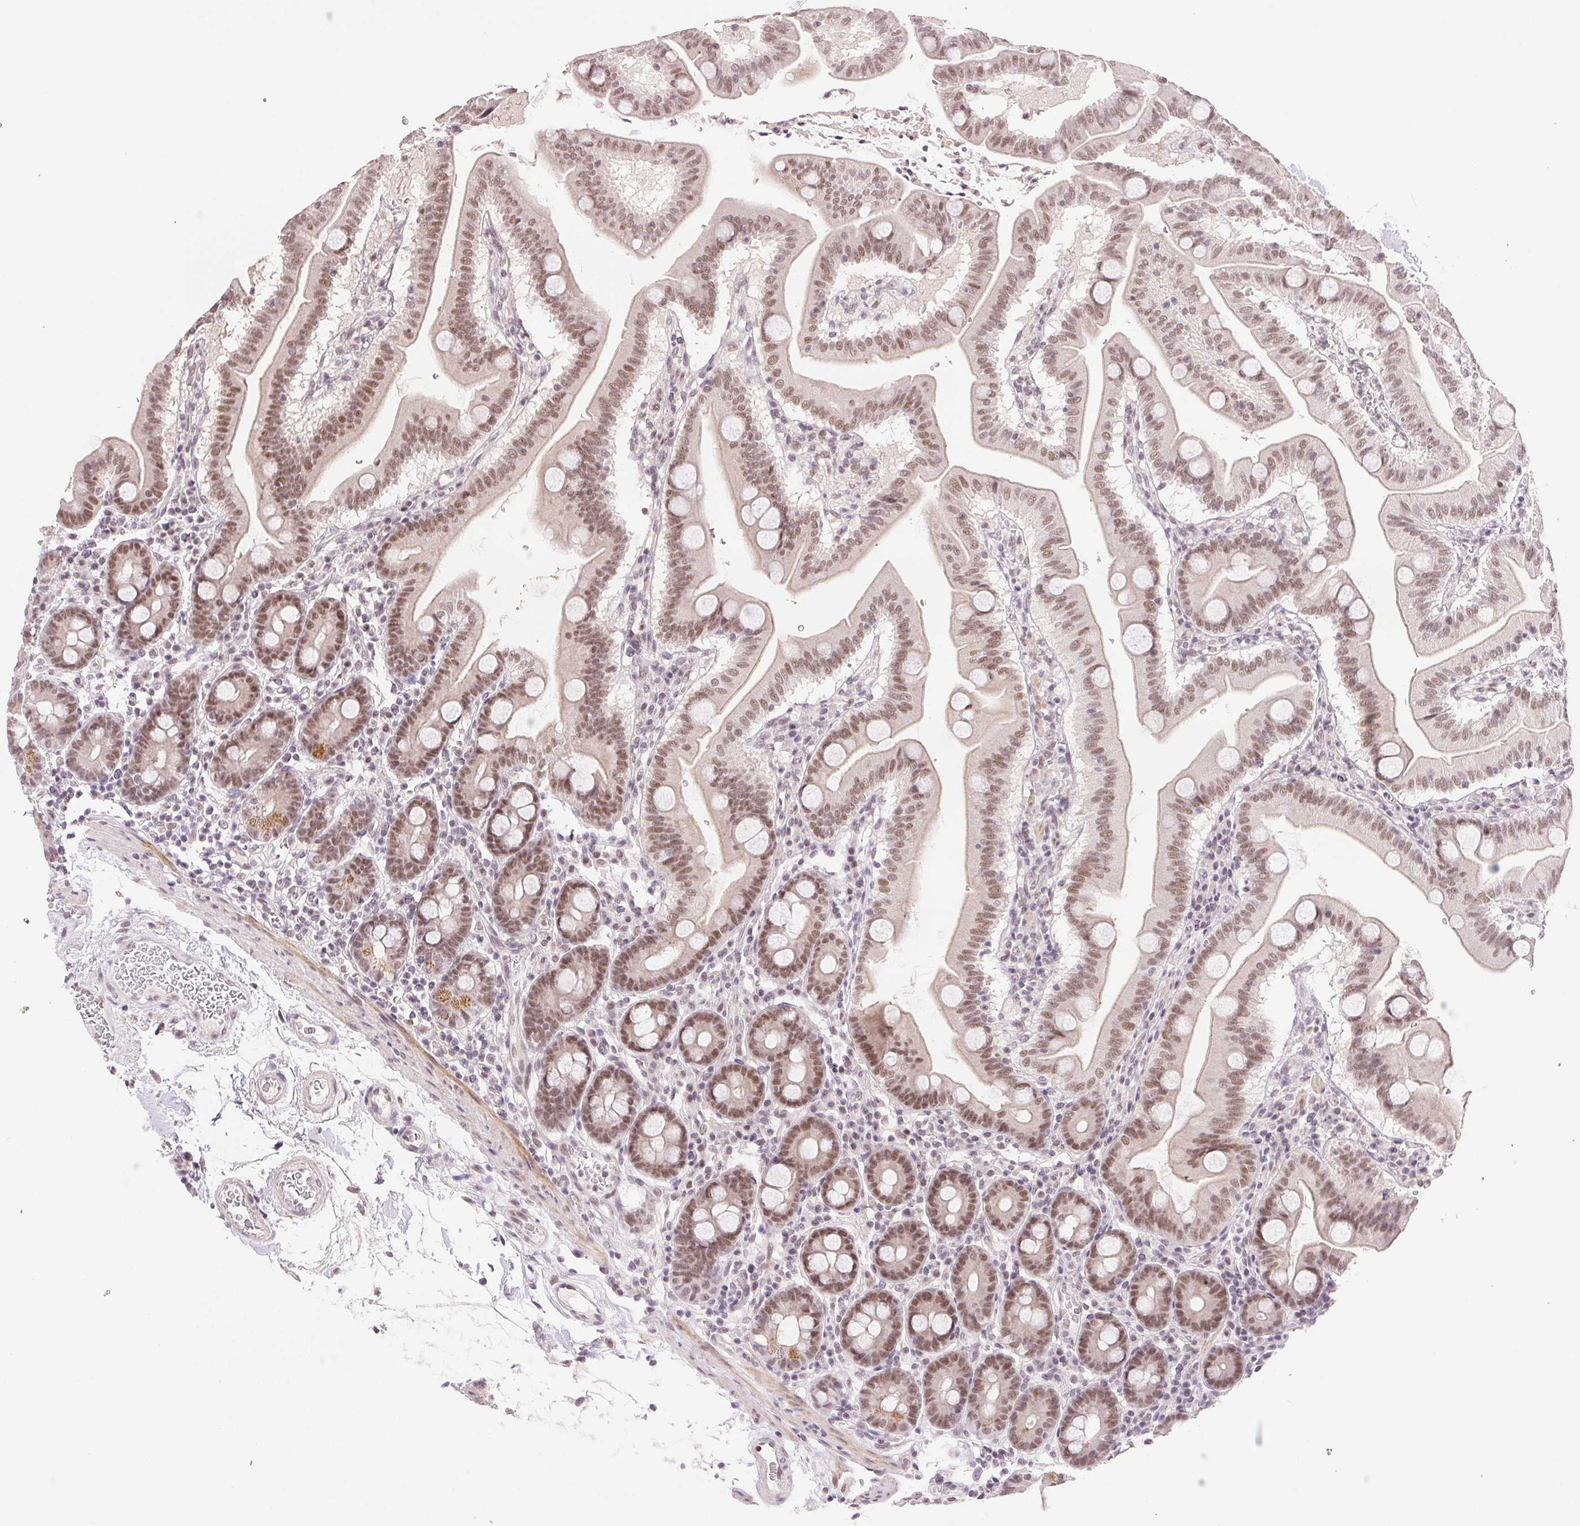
{"staining": {"intensity": "moderate", "quantity": ">75%", "location": "nuclear"}, "tissue": "duodenum", "cell_type": "Glandular cells", "image_type": "normal", "snomed": [{"axis": "morphology", "description": "Normal tissue, NOS"}, {"axis": "topography", "description": "Pancreas"}, {"axis": "topography", "description": "Duodenum"}], "caption": "Immunohistochemistry (IHC) (DAB (3,3'-diaminobenzidine)) staining of unremarkable human duodenum exhibits moderate nuclear protein expression in about >75% of glandular cells.", "gene": "PRPF18", "patient": {"sex": "male", "age": 59}}